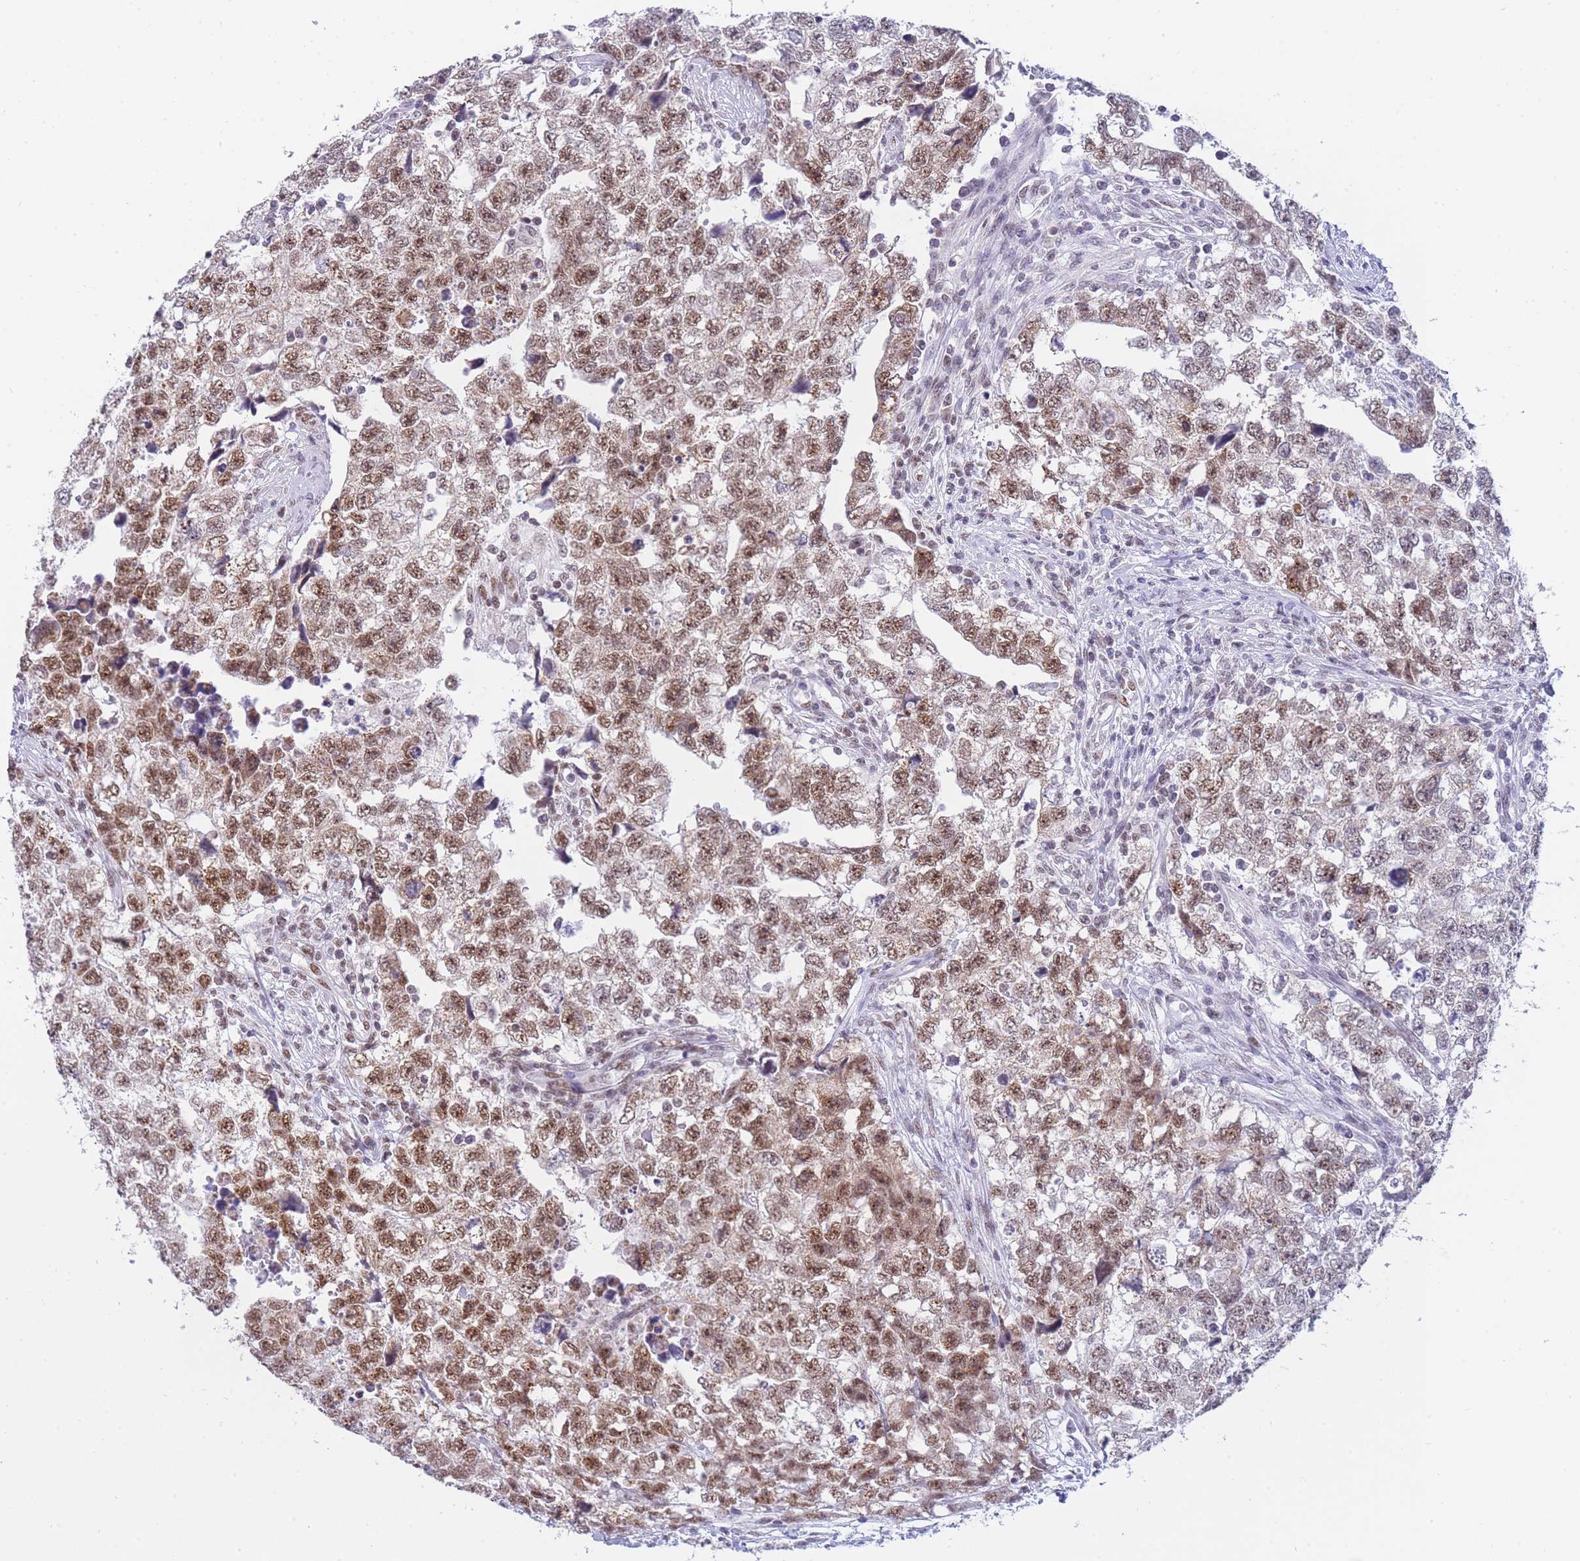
{"staining": {"intensity": "moderate", "quantity": ">75%", "location": "nuclear"}, "tissue": "testis cancer", "cell_type": "Tumor cells", "image_type": "cancer", "snomed": [{"axis": "morphology", "description": "Carcinoma, Embryonal, NOS"}, {"axis": "topography", "description": "Testis"}], "caption": "Human testis embryonal carcinoma stained with a protein marker displays moderate staining in tumor cells.", "gene": "FRAT2", "patient": {"sex": "male", "age": 22}}